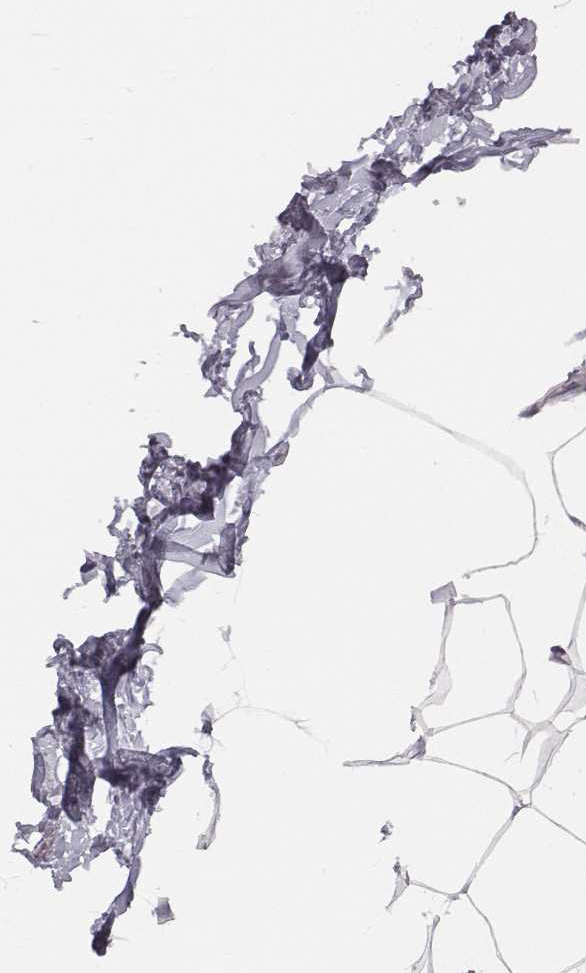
{"staining": {"intensity": "negative", "quantity": "none", "location": "none"}, "tissue": "breast", "cell_type": "Adipocytes", "image_type": "normal", "snomed": [{"axis": "morphology", "description": "Normal tissue, NOS"}, {"axis": "topography", "description": "Breast"}], "caption": "The histopathology image shows no significant staining in adipocytes of breast.", "gene": "PRKCZ", "patient": {"sex": "female", "age": 32}}